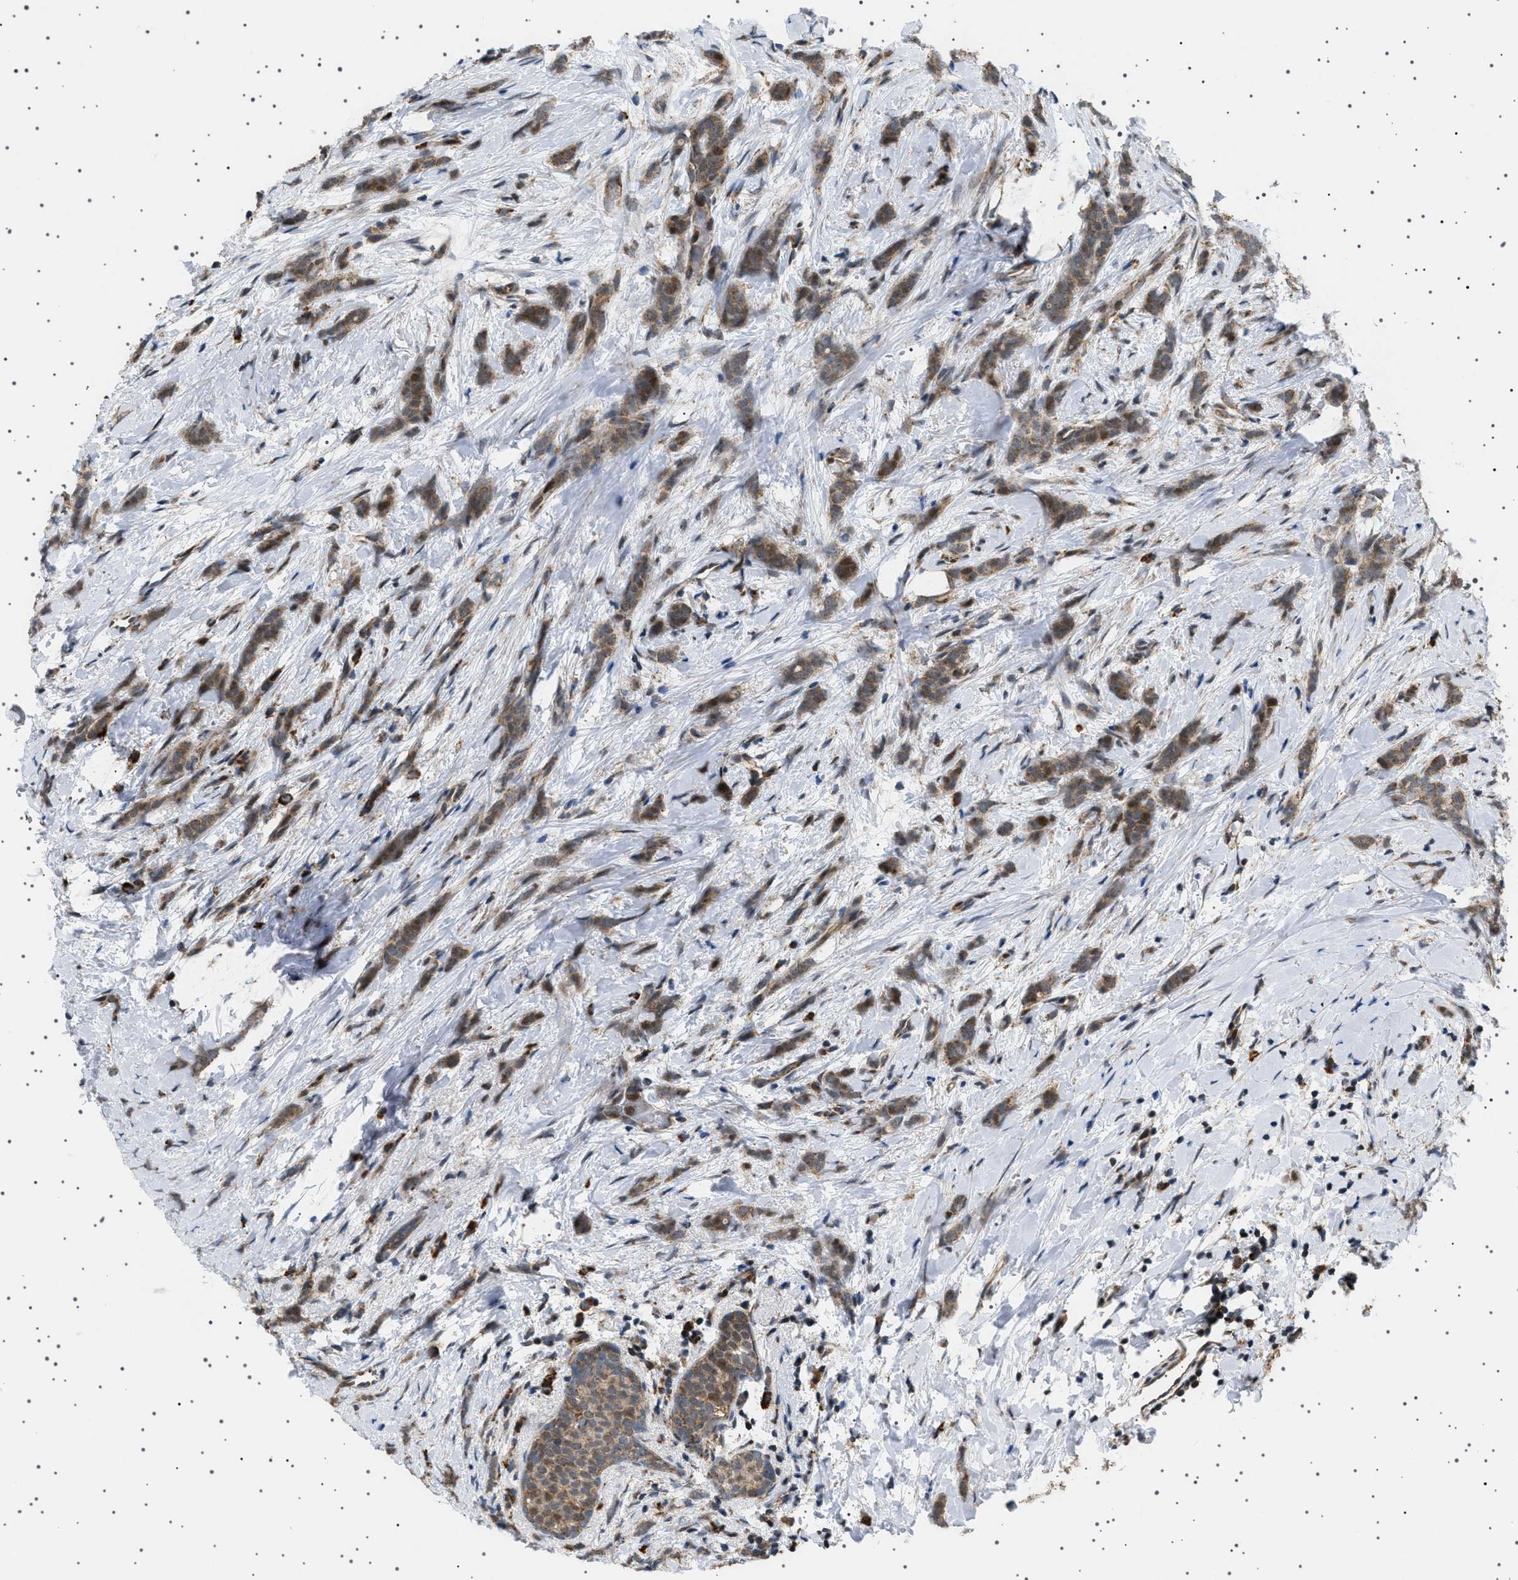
{"staining": {"intensity": "weak", "quantity": ">75%", "location": "cytoplasmic/membranous"}, "tissue": "breast cancer", "cell_type": "Tumor cells", "image_type": "cancer", "snomed": [{"axis": "morphology", "description": "Lobular carcinoma, in situ"}, {"axis": "morphology", "description": "Lobular carcinoma"}, {"axis": "topography", "description": "Breast"}], "caption": "DAB immunohistochemical staining of human breast cancer (lobular carcinoma in situ) displays weak cytoplasmic/membranous protein positivity in approximately >75% of tumor cells. (DAB IHC with brightfield microscopy, high magnification).", "gene": "MELK", "patient": {"sex": "female", "age": 41}}